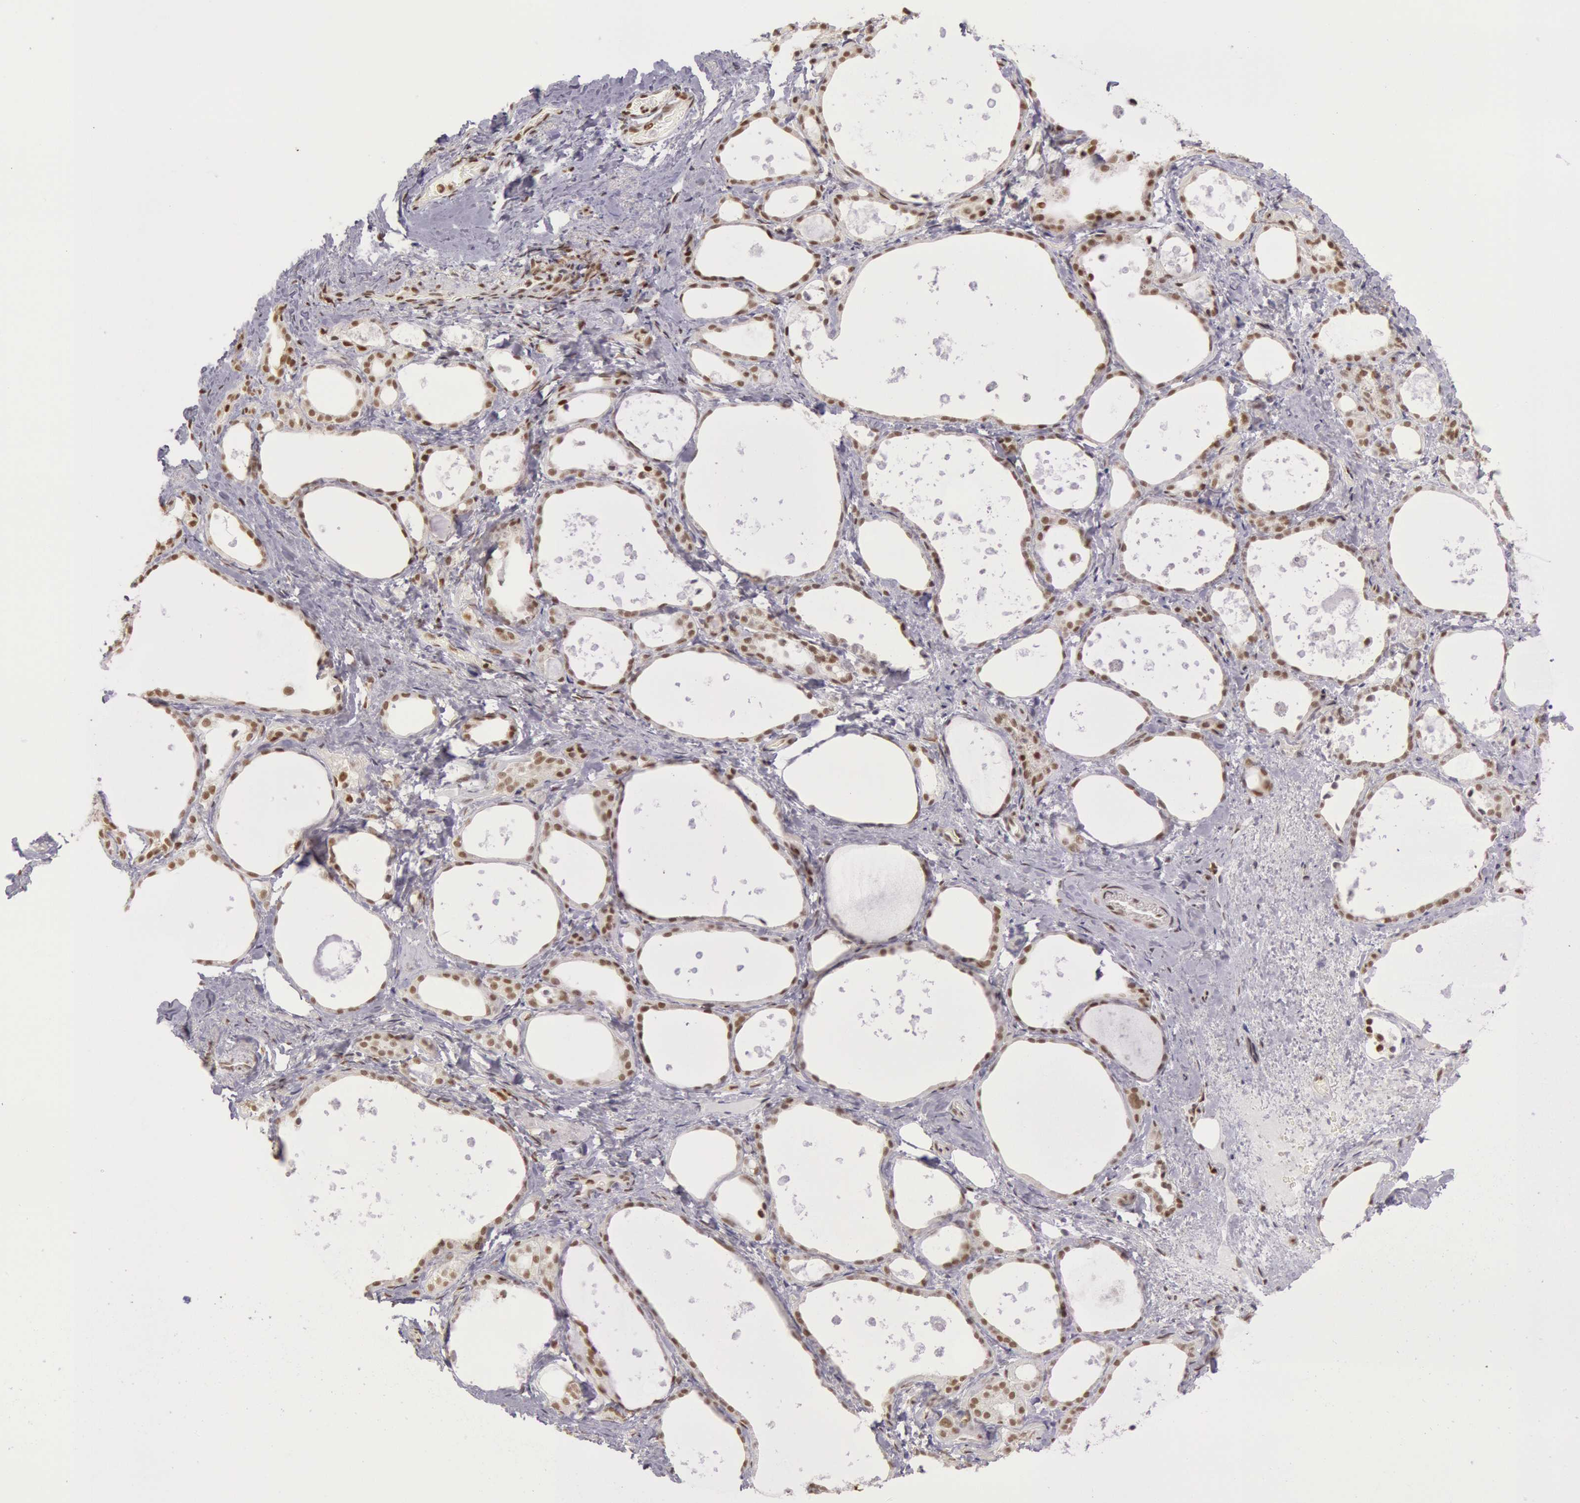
{"staining": {"intensity": "strong", "quantity": ">75%", "location": "nuclear"}, "tissue": "thyroid gland", "cell_type": "Glandular cells", "image_type": "normal", "snomed": [{"axis": "morphology", "description": "Normal tissue, NOS"}, {"axis": "topography", "description": "Thyroid gland"}], "caption": "Benign thyroid gland shows strong nuclear positivity in about >75% of glandular cells, visualized by immunohistochemistry. (Brightfield microscopy of DAB IHC at high magnification).", "gene": "ESS2", "patient": {"sex": "female", "age": 75}}